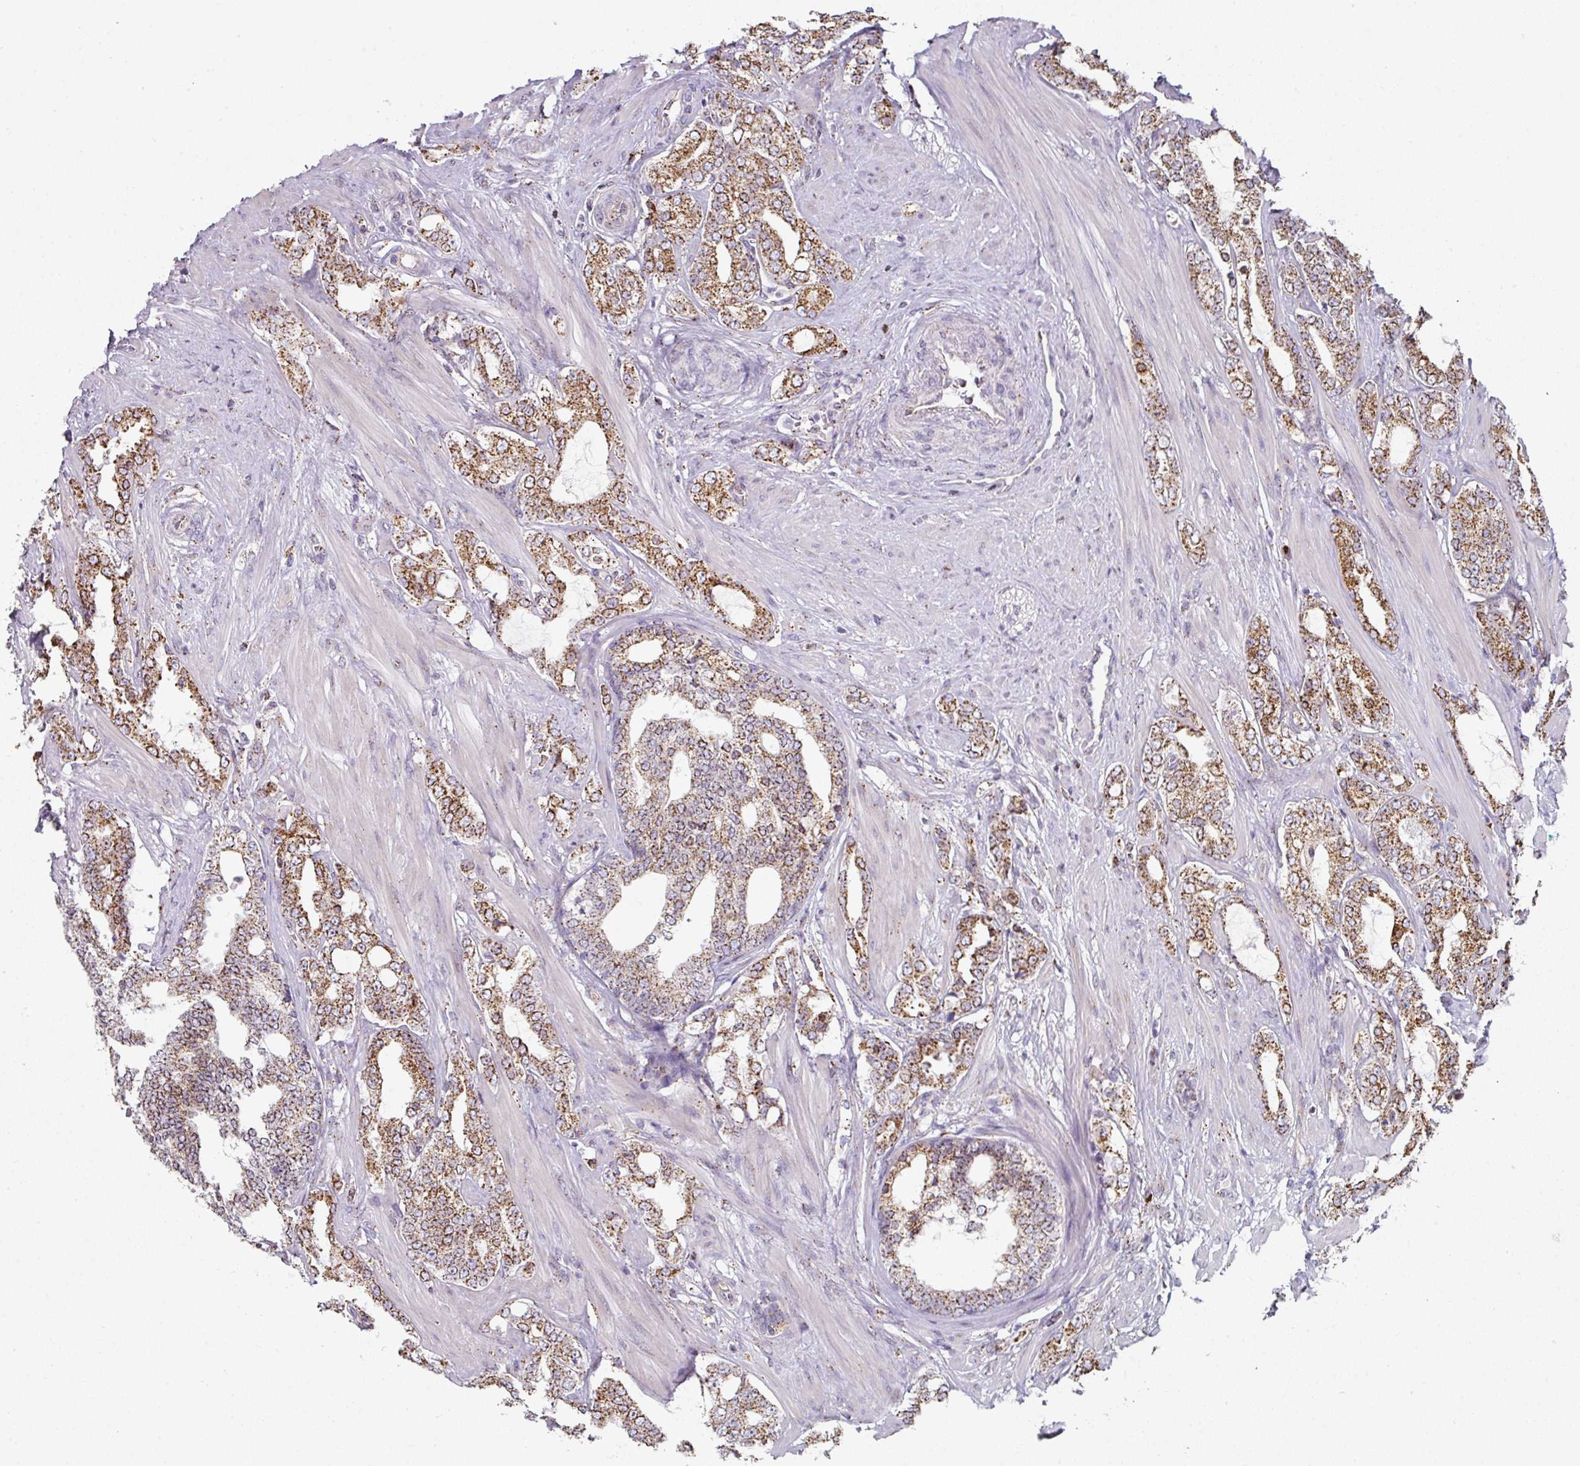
{"staining": {"intensity": "strong", "quantity": ">75%", "location": "cytoplasmic/membranous"}, "tissue": "prostate cancer", "cell_type": "Tumor cells", "image_type": "cancer", "snomed": [{"axis": "morphology", "description": "Adenocarcinoma, High grade"}, {"axis": "topography", "description": "Prostate"}], "caption": "Immunohistochemical staining of human prostate cancer displays high levels of strong cytoplasmic/membranous protein expression in approximately >75% of tumor cells.", "gene": "CCDC85B", "patient": {"sex": "male", "age": 64}}